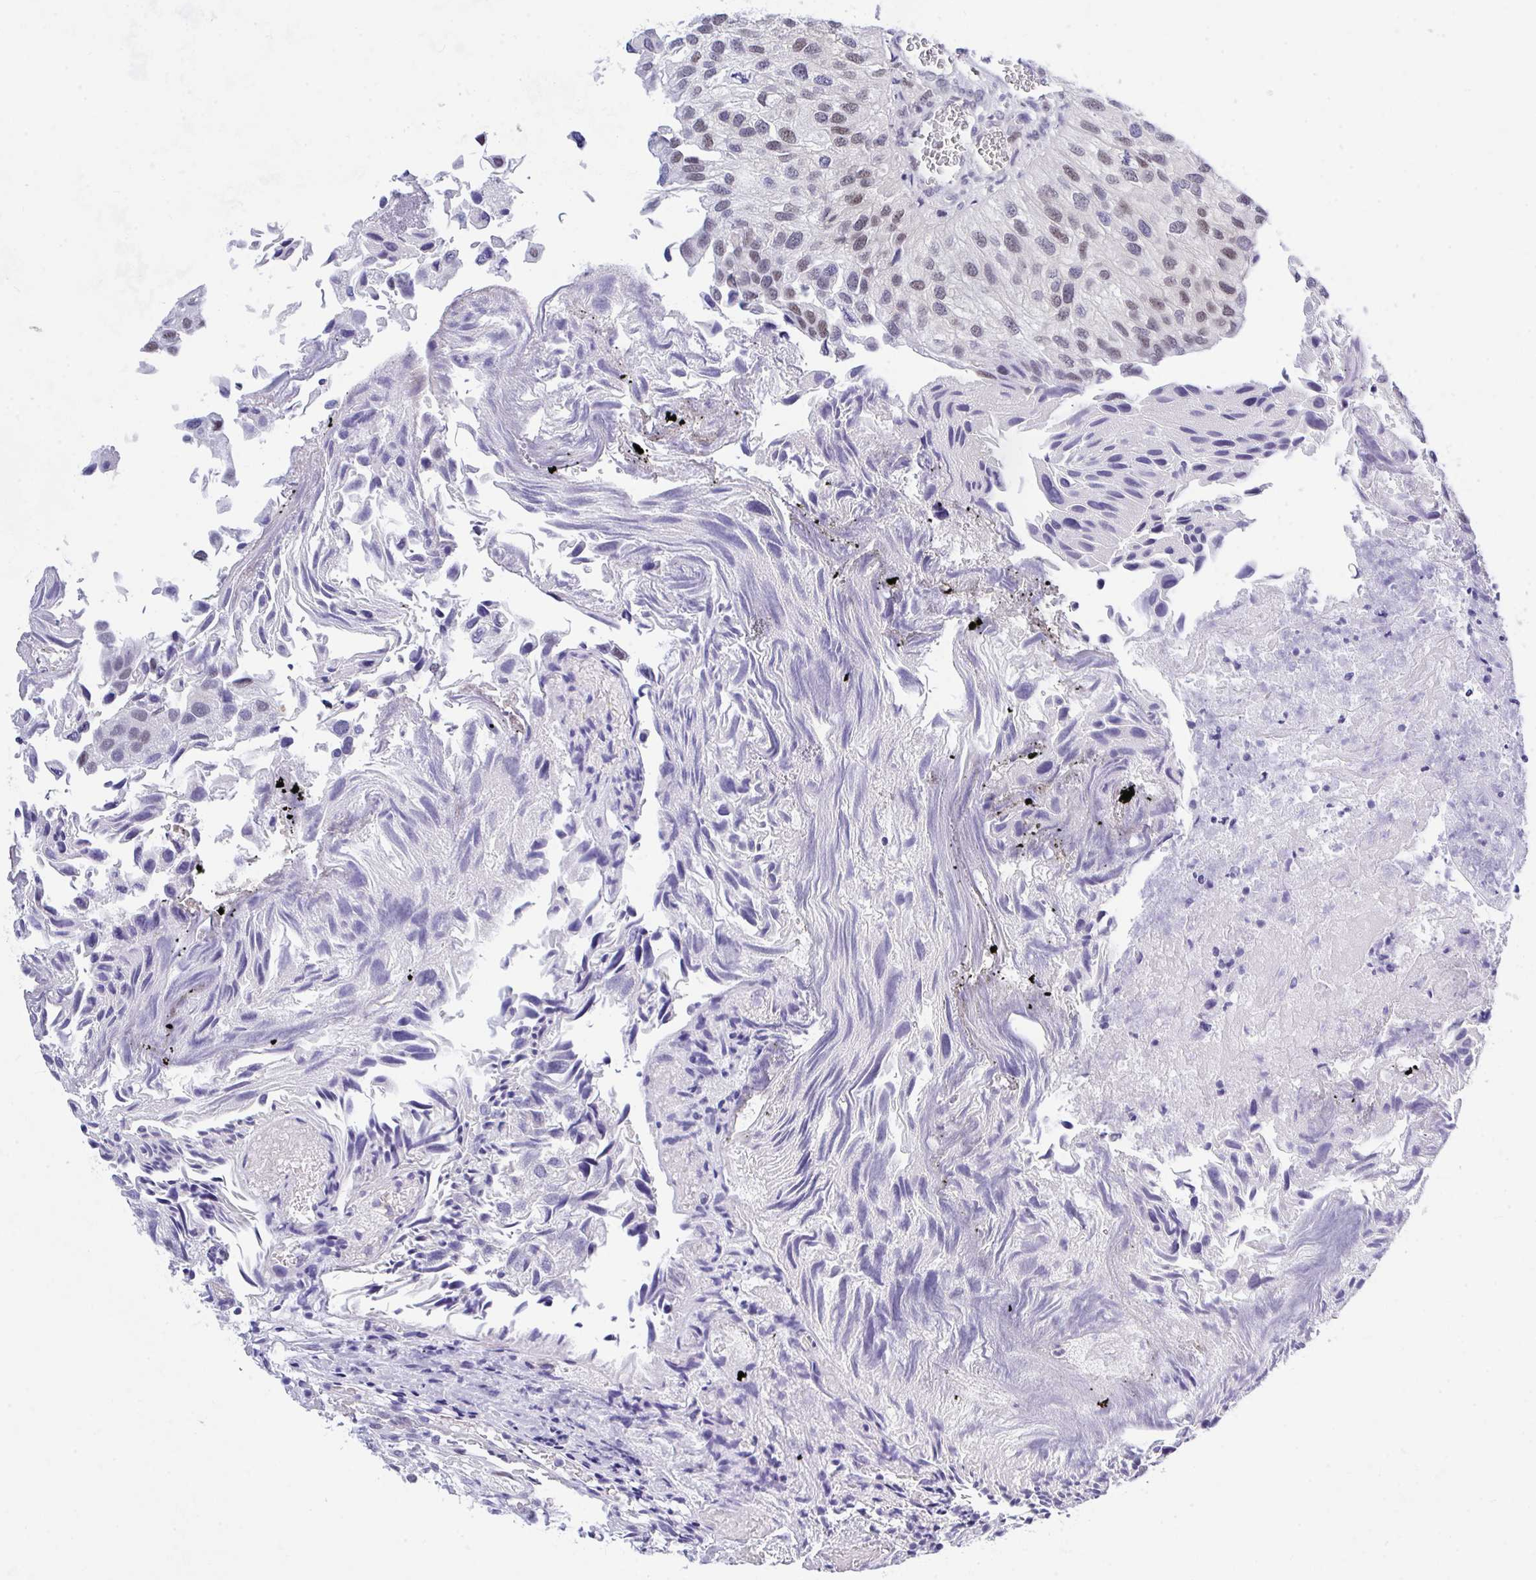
{"staining": {"intensity": "weak", "quantity": "<25%", "location": "nuclear"}, "tissue": "urothelial cancer", "cell_type": "Tumor cells", "image_type": "cancer", "snomed": [{"axis": "morphology", "description": "Urothelial carcinoma, Low grade"}, {"axis": "topography", "description": "Urinary bladder"}], "caption": "Immunohistochemical staining of low-grade urothelial carcinoma reveals no significant staining in tumor cells.", "gene": "THOP1", "patient": {"sex": "female", "age": 89}}